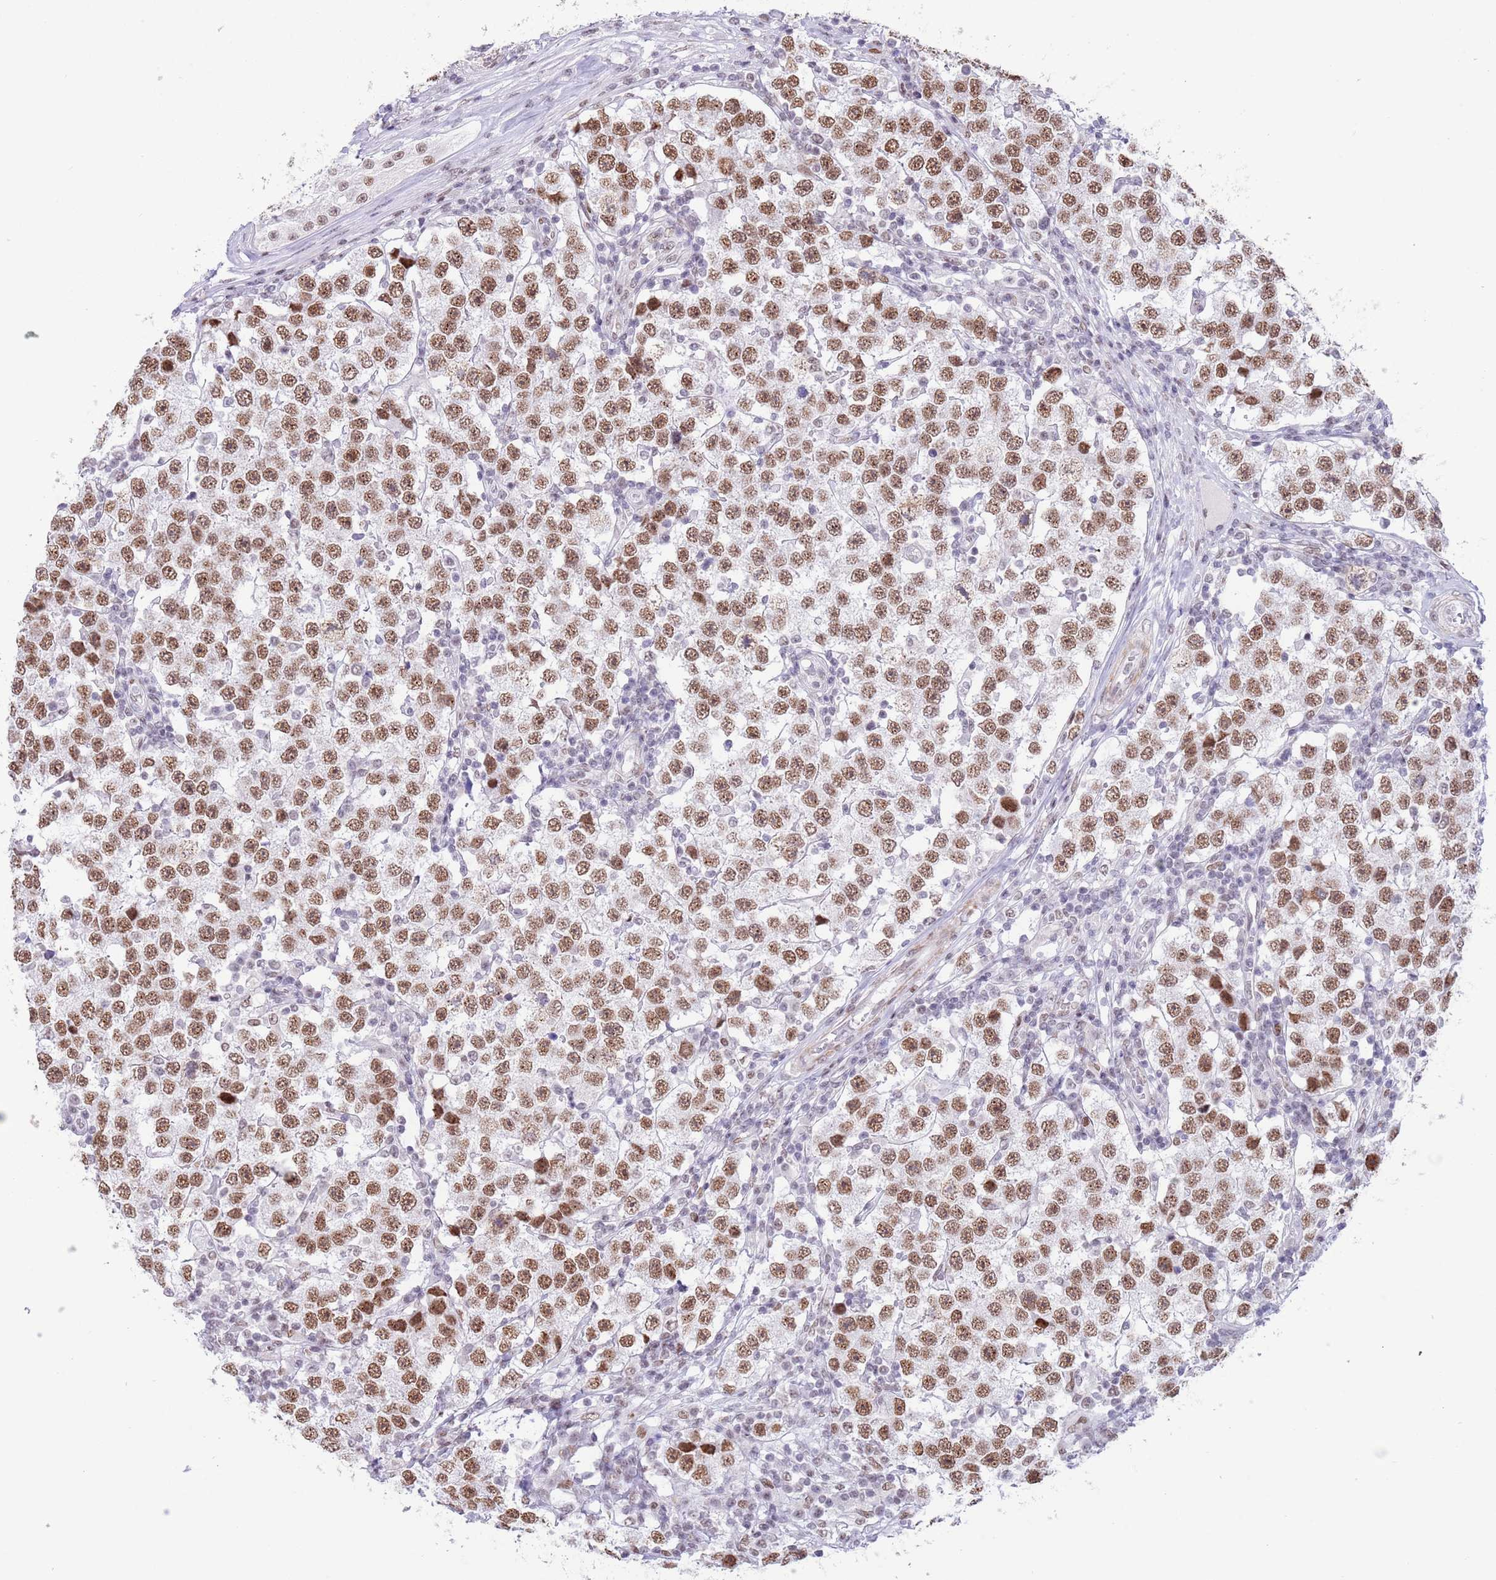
{"staining": {"intensity": "moderate", "quantity": ">75%", "location": "nuclear"}, "tissue": "testis cancer", "cell_type": "Tumor cells", "image_type": "cancer", "snomed": [{"axis": "morphology", "description": "Seminoma, NOS"}, {"axis": "topography", "description": "Testis"}], "caption": "Human seminoma (testis) stained for a protein (brown) shows moderate nuclear positive positivity in approximately >75% of tumor cells.", "gene": "ZNF382", "patient": {"sex": "male", "age": 34}}